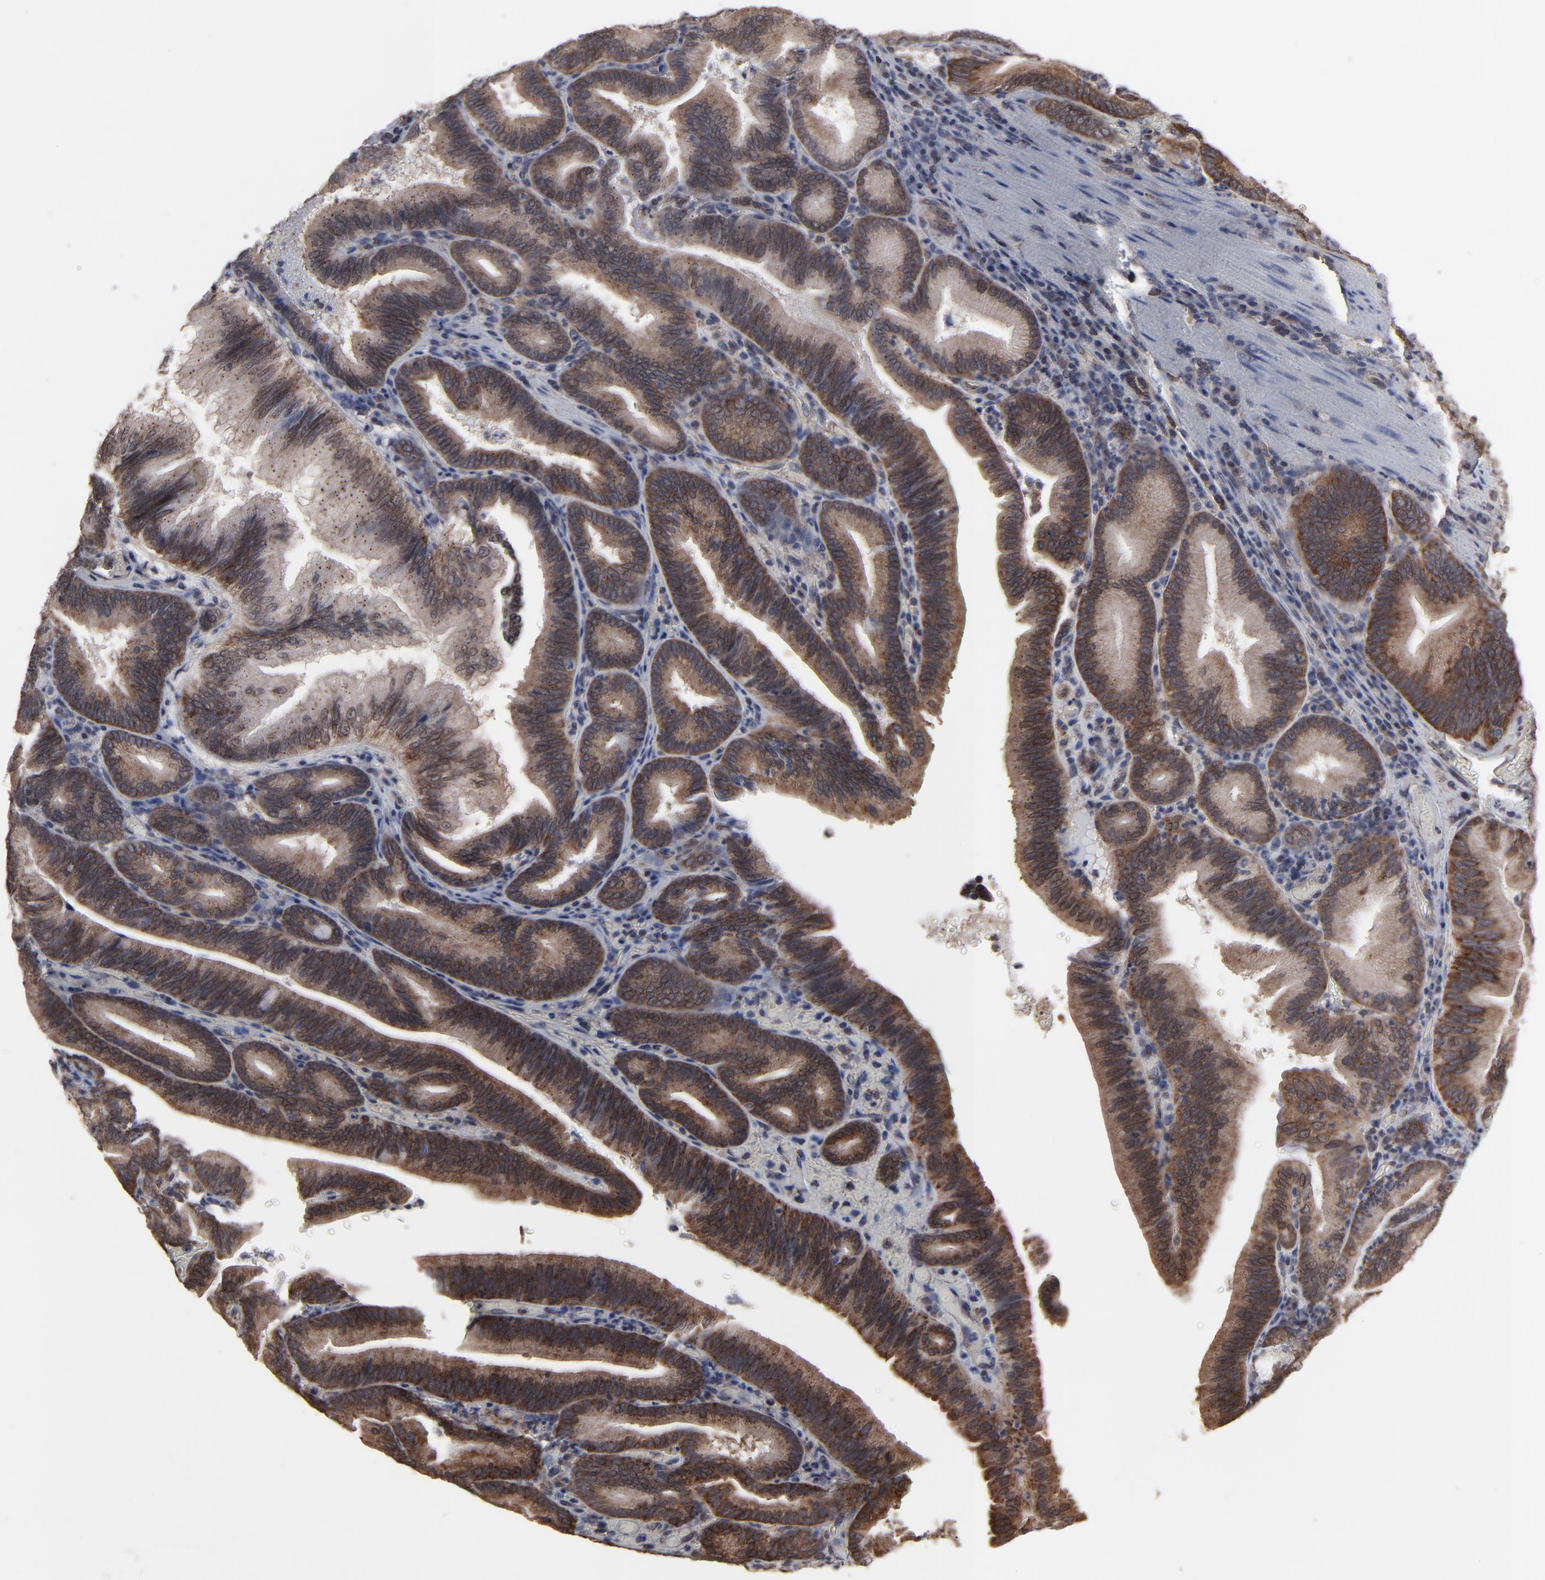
{"staining": {"intensity": "moderate", "quantity": ">75%", "location": "cytoplasmic/membranous,nuclear"}, "tissue": "pancreatic cancer", "cell_type": "Tumor cells", "image_type": "cancer", "snomed": [{"axis": "morphology", "description": "Adenocarcinoma, NOS"}, {"axis": "topography", "description": "Pancreas"}], "caption": "Adenocarcinoma (pancreatic) stained for a protein reveals moderate cytoplasmic/membranous and nuclear positivity in tumor cells.", "gene": "KIAA2026", "patient": {"sex": "male", "age": 82}}